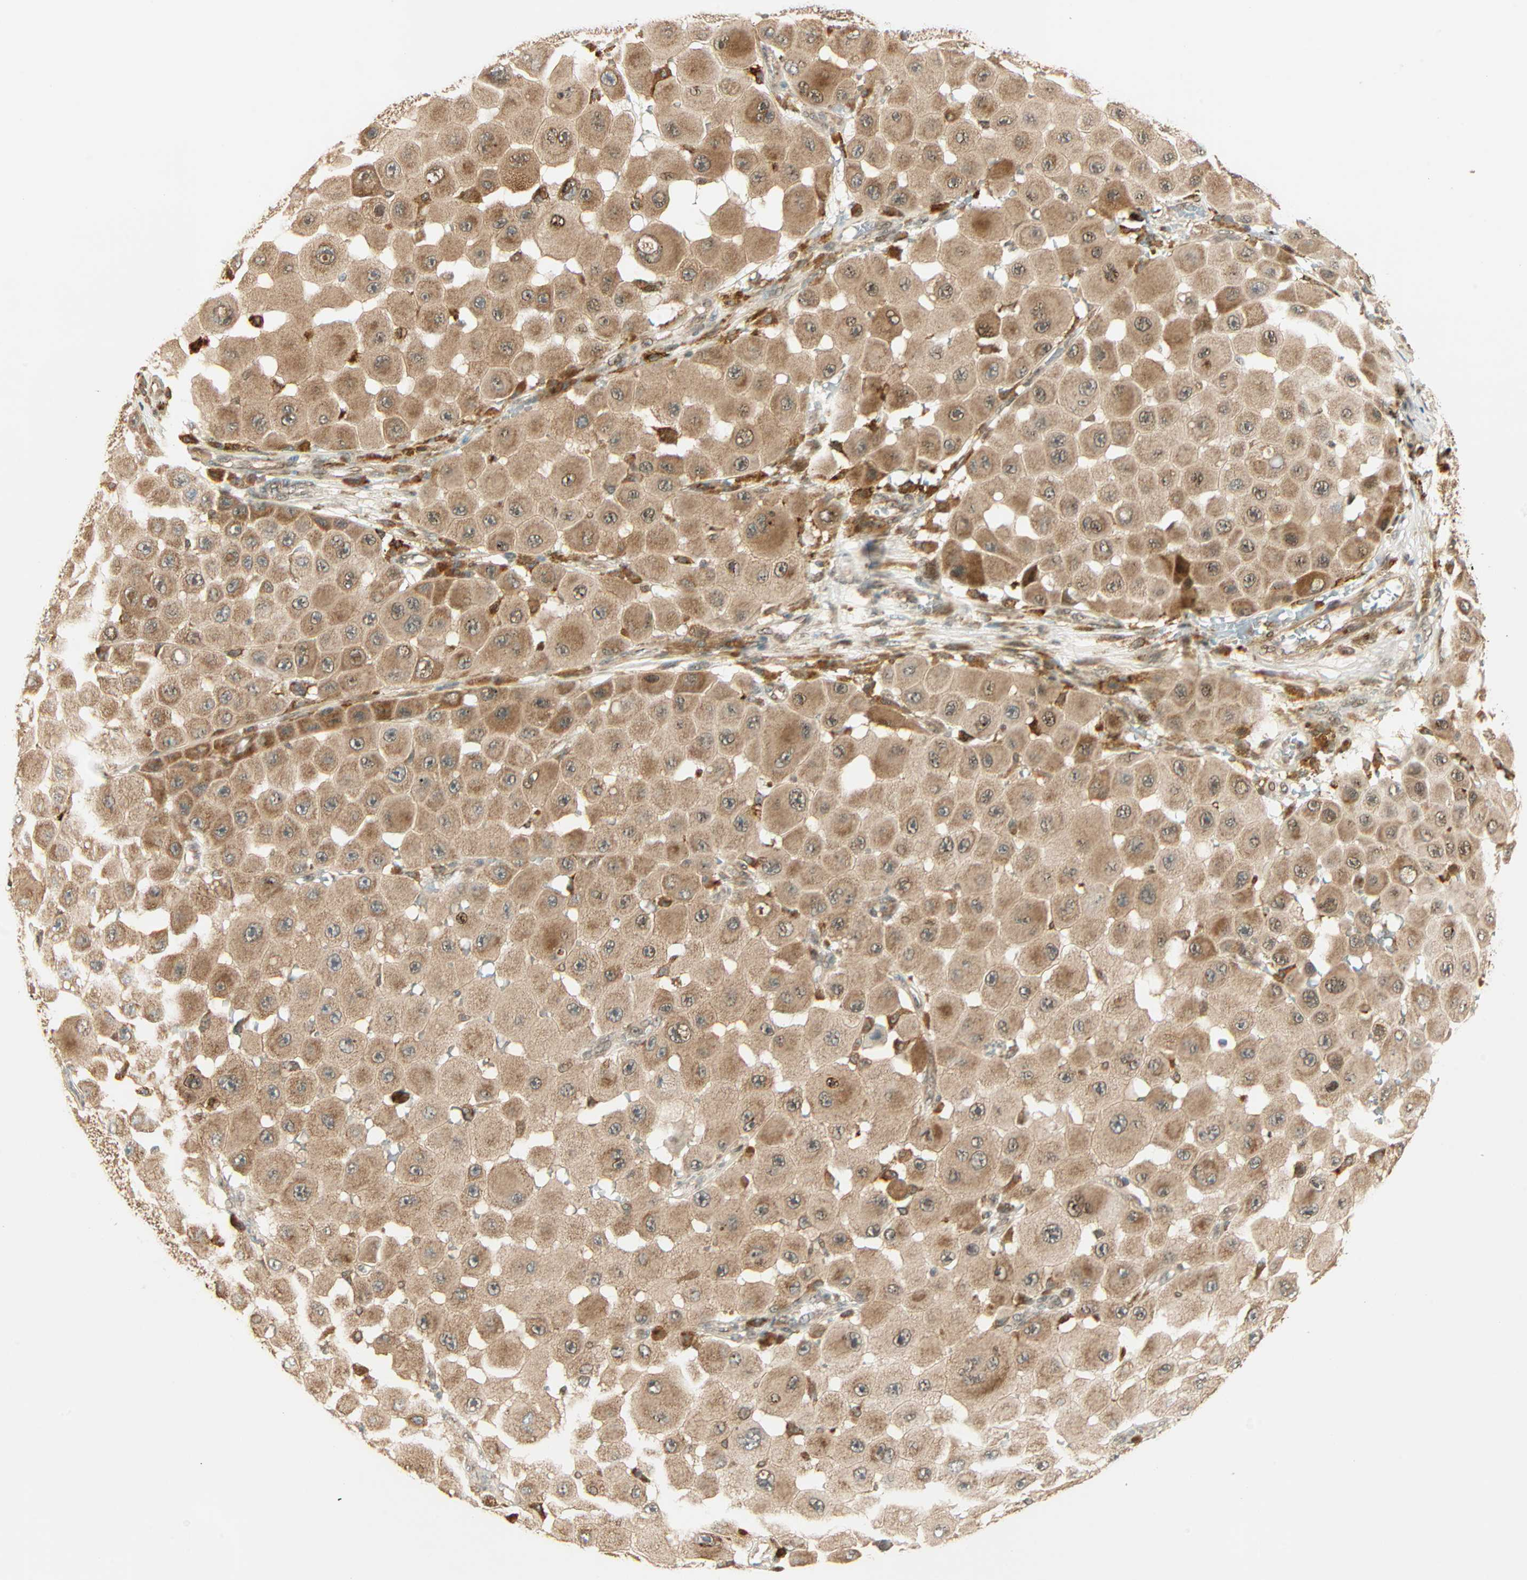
{"staining": {"intensity": "moderate", "quantity": ">75%", "location": "cytoplasmic/membranous,nuclear"}, "tissue": "melanoma", "cell_type": "Tumor cells", "image_type": "cancer", "snomed": [{"axis": "morphology", "description": "Malignant melanoma, NOS"}, {"axis": "topography", "description": "Skin"}], "caption": "A high-resolution micrograph shows IHC staining of malignant melanoma, which reveals moderate cytoplasmic/membranous and nuclear expression in approximately >75% of tumor cells.", "gene": "PNPLA6", "patient": {"sex": "female", "age": 81}}